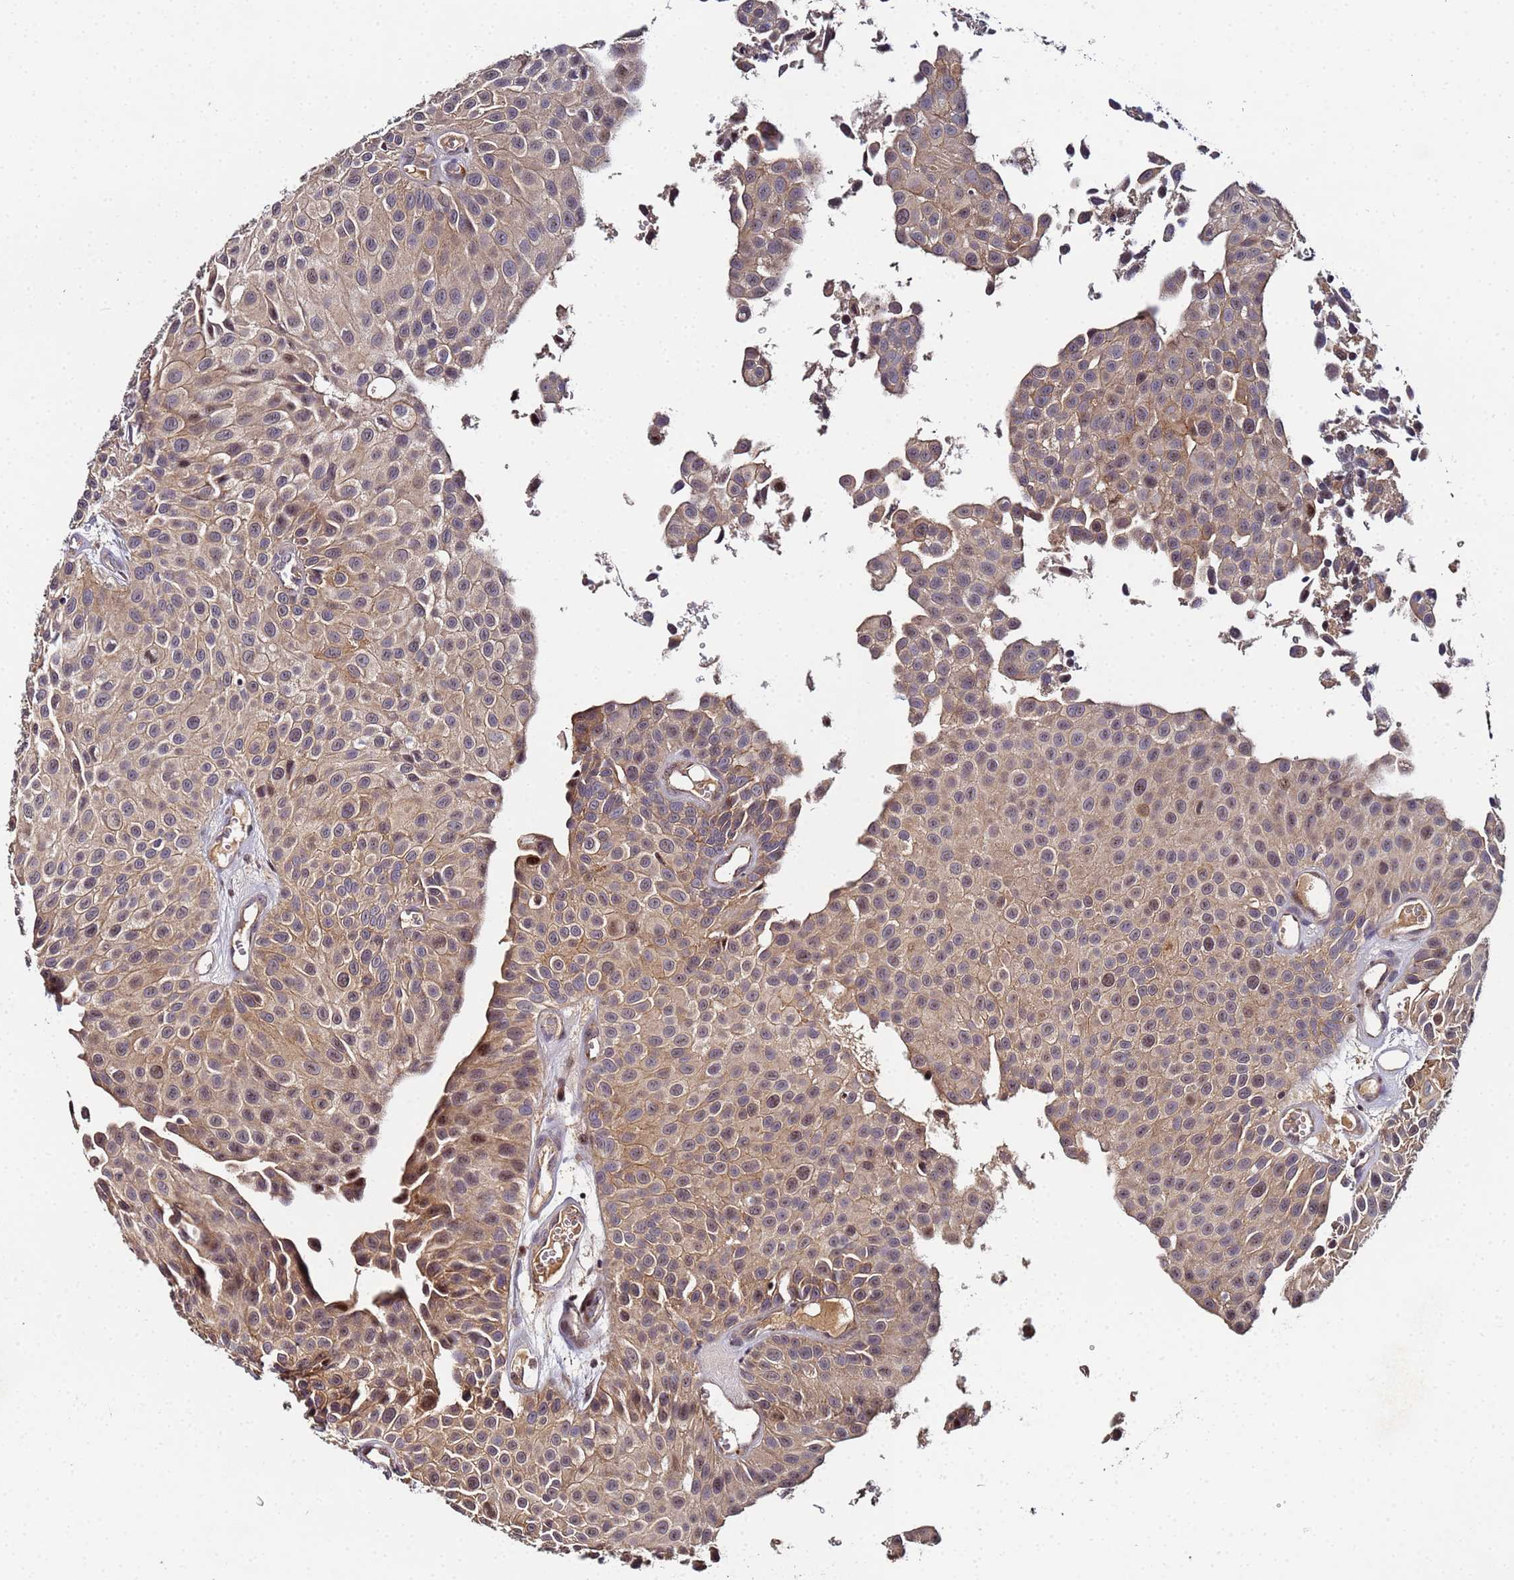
{"staining": {"intensity": "moderate", "quantity": ">75%", "location": "cytoplasmic/membranous,nuclear"}, "tissue": "urothelial cancer", "cell_type": "Tumor cells", "image_type": "cancer", "snomed": [{"axis": "morphology", "description": "Urothelial carcinoma, Low grade"}, {"axis": "topography", "description": "Urinary bladder"}], "caption": "Protein staining of urothelial carcinoma (low-grade) tissue reveals moderate cytoplasmic/membranous and nuclear staining in about >75% of tumor cells.", "gene": "OSER1", "patient": {"sex": "male", "age": 88}}